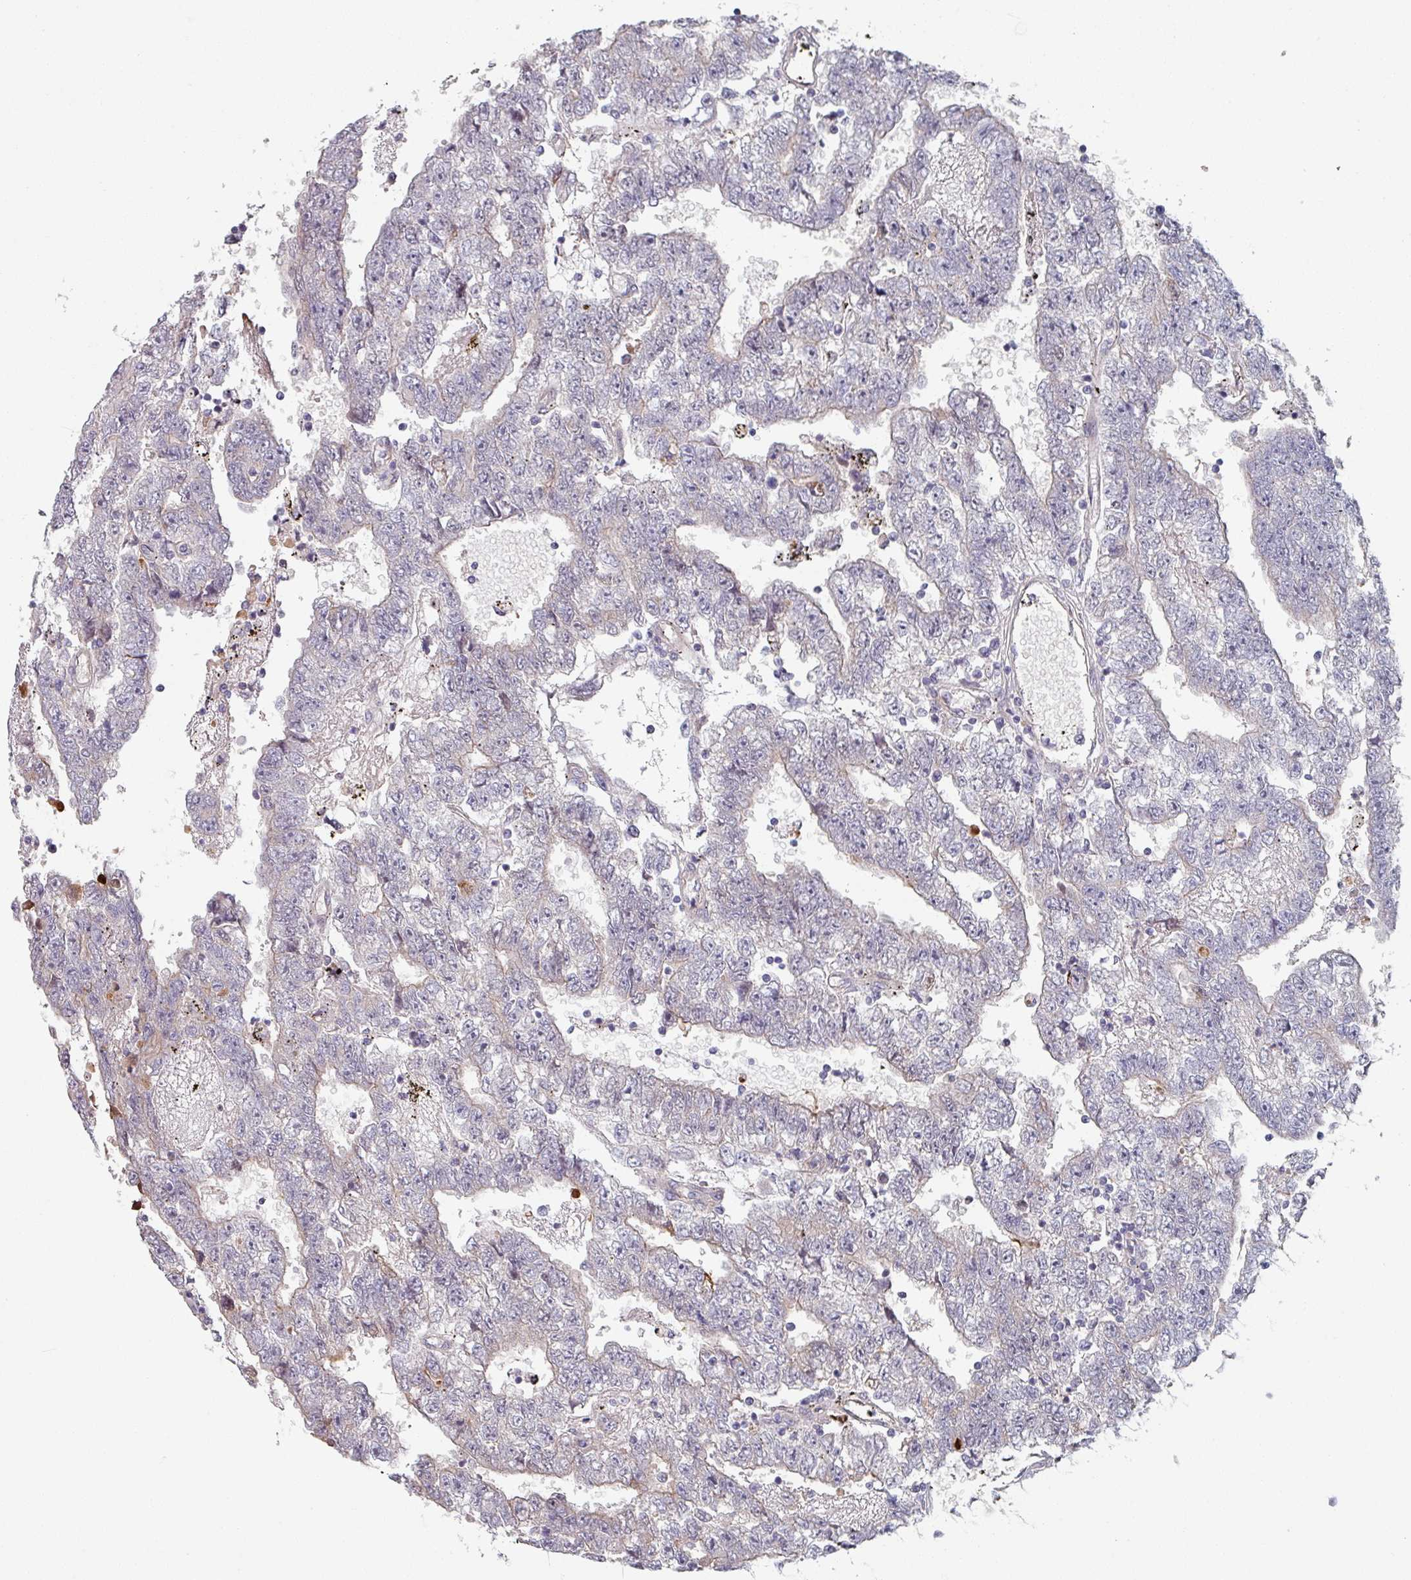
{"staining": {"intensity": "negative", "quantity": "none", "location": "none"}, "tissue": "testis cancer", "cell_type": "Tumor cells", "image_type": "cancer", "snomed": [{"axis": "morphology", "description": "Carcinoma, Embryonal, NOS"}, {"axis": "topography", "description": "Testis"}], "caption": "There is no significant expression in tumor cells of testis cancer. (Stains: DAB (3,3'-diaminobenzidine) IHC with hematoxylin counter stain, Microscopy: brightfield microscopy at high magnification).", "gene": "C4BPB", "patient": {"sex": "male", "age": 25}}